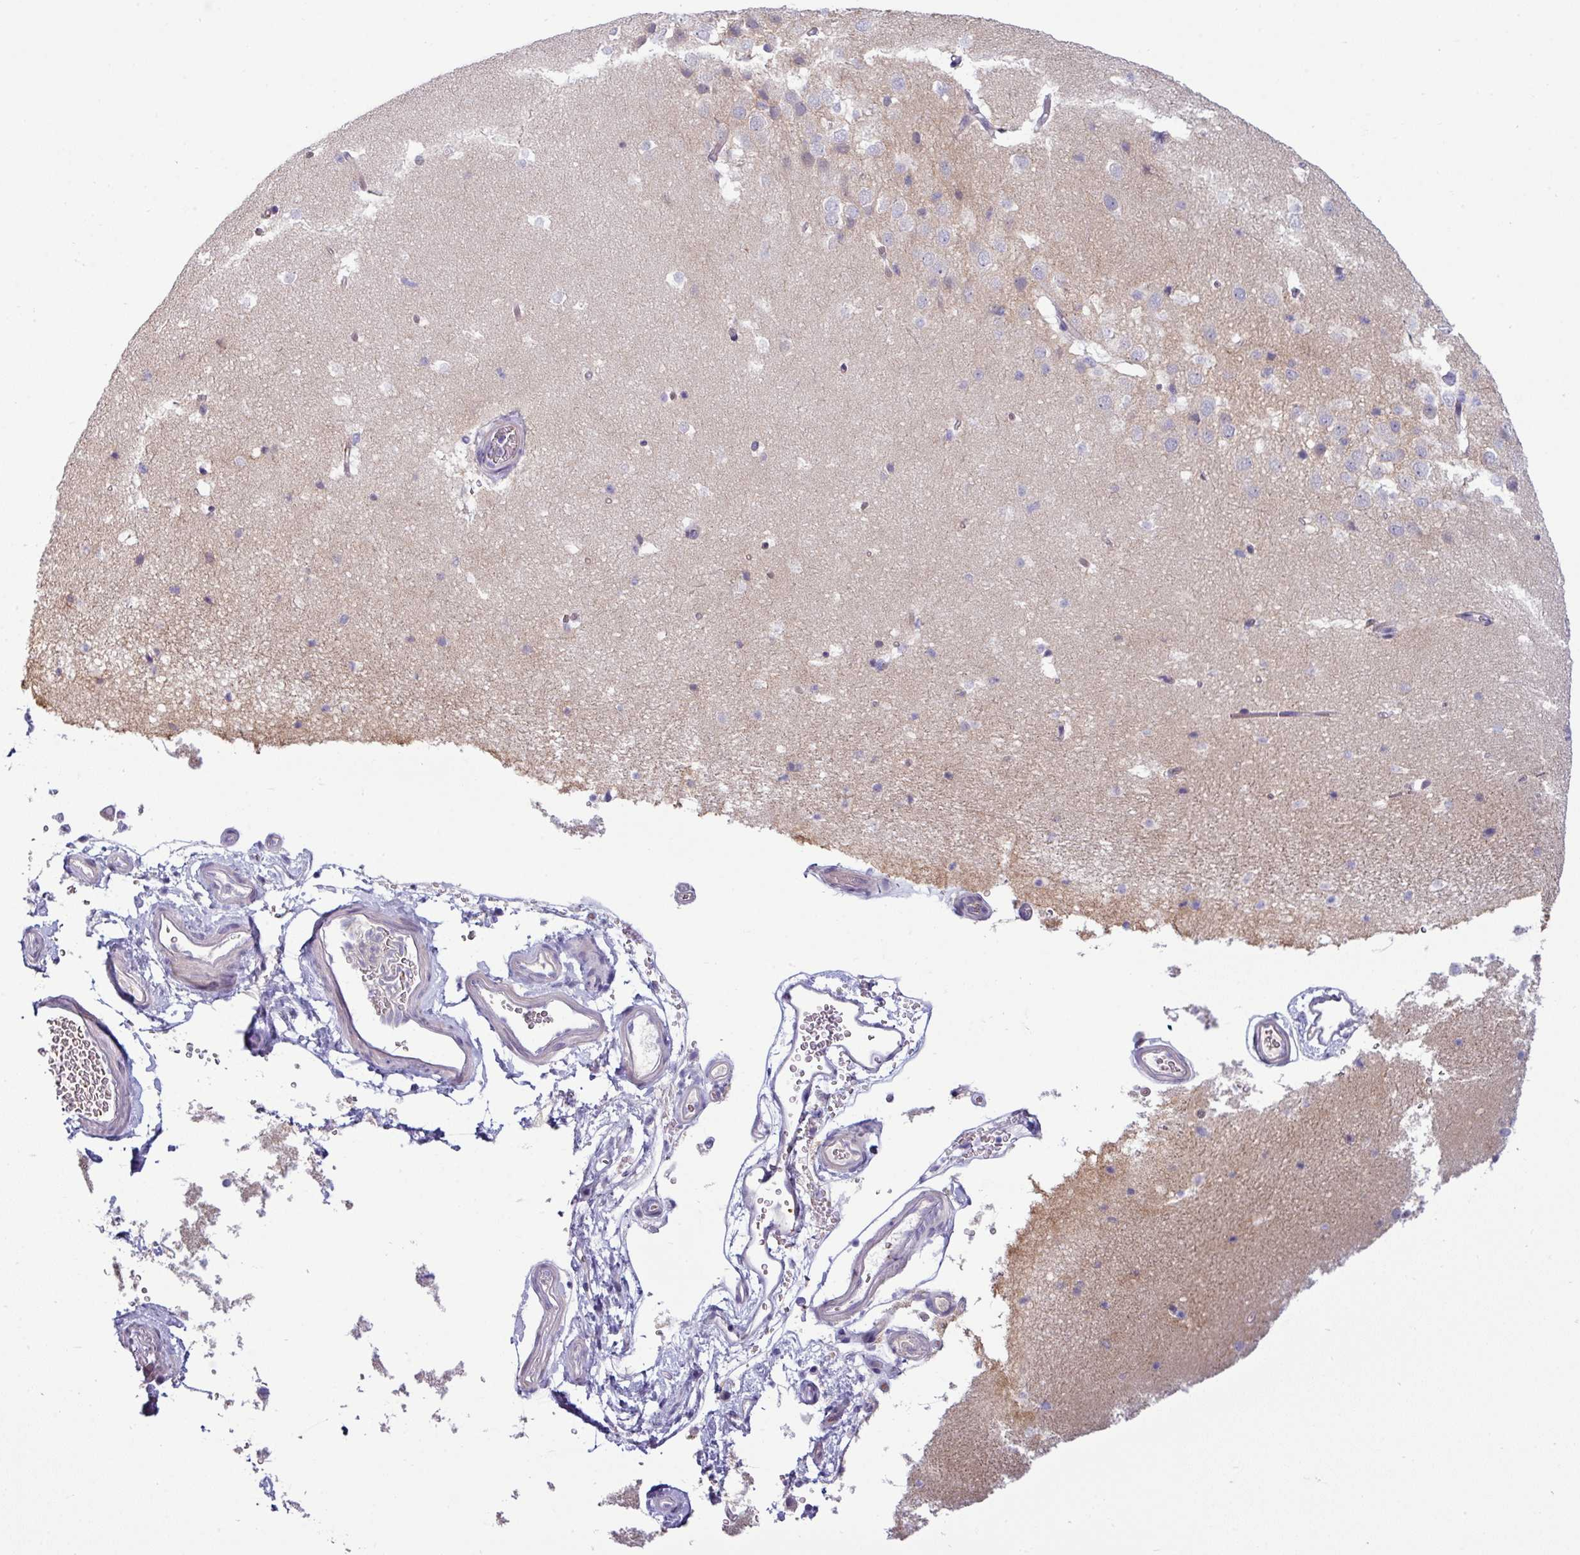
{"staining": {"intensity": "negative", "quantity": "none", "location": "none"}, "tissue": "hippocampus", "cell_type": "Glial cells", "image_type": "normal", "snomed": [{"axis": "morphology", "description": "Normal tissue, NOS"}, {"axis": "topography", "description": "Hippocampus"}], "caption": "High magnification brightfield microscopy of unremarkable hippocampus stained with DAB (3,3'-diaminobenzidine) (brown) and counterstained with hematoxylin (blue): glial cells show no significant staining. (Immunohistochemistry (ihc), brightfield microscopy, high magnification).", "gene": "ACAP3", "patient": {"sex": "male", "age": 37}}